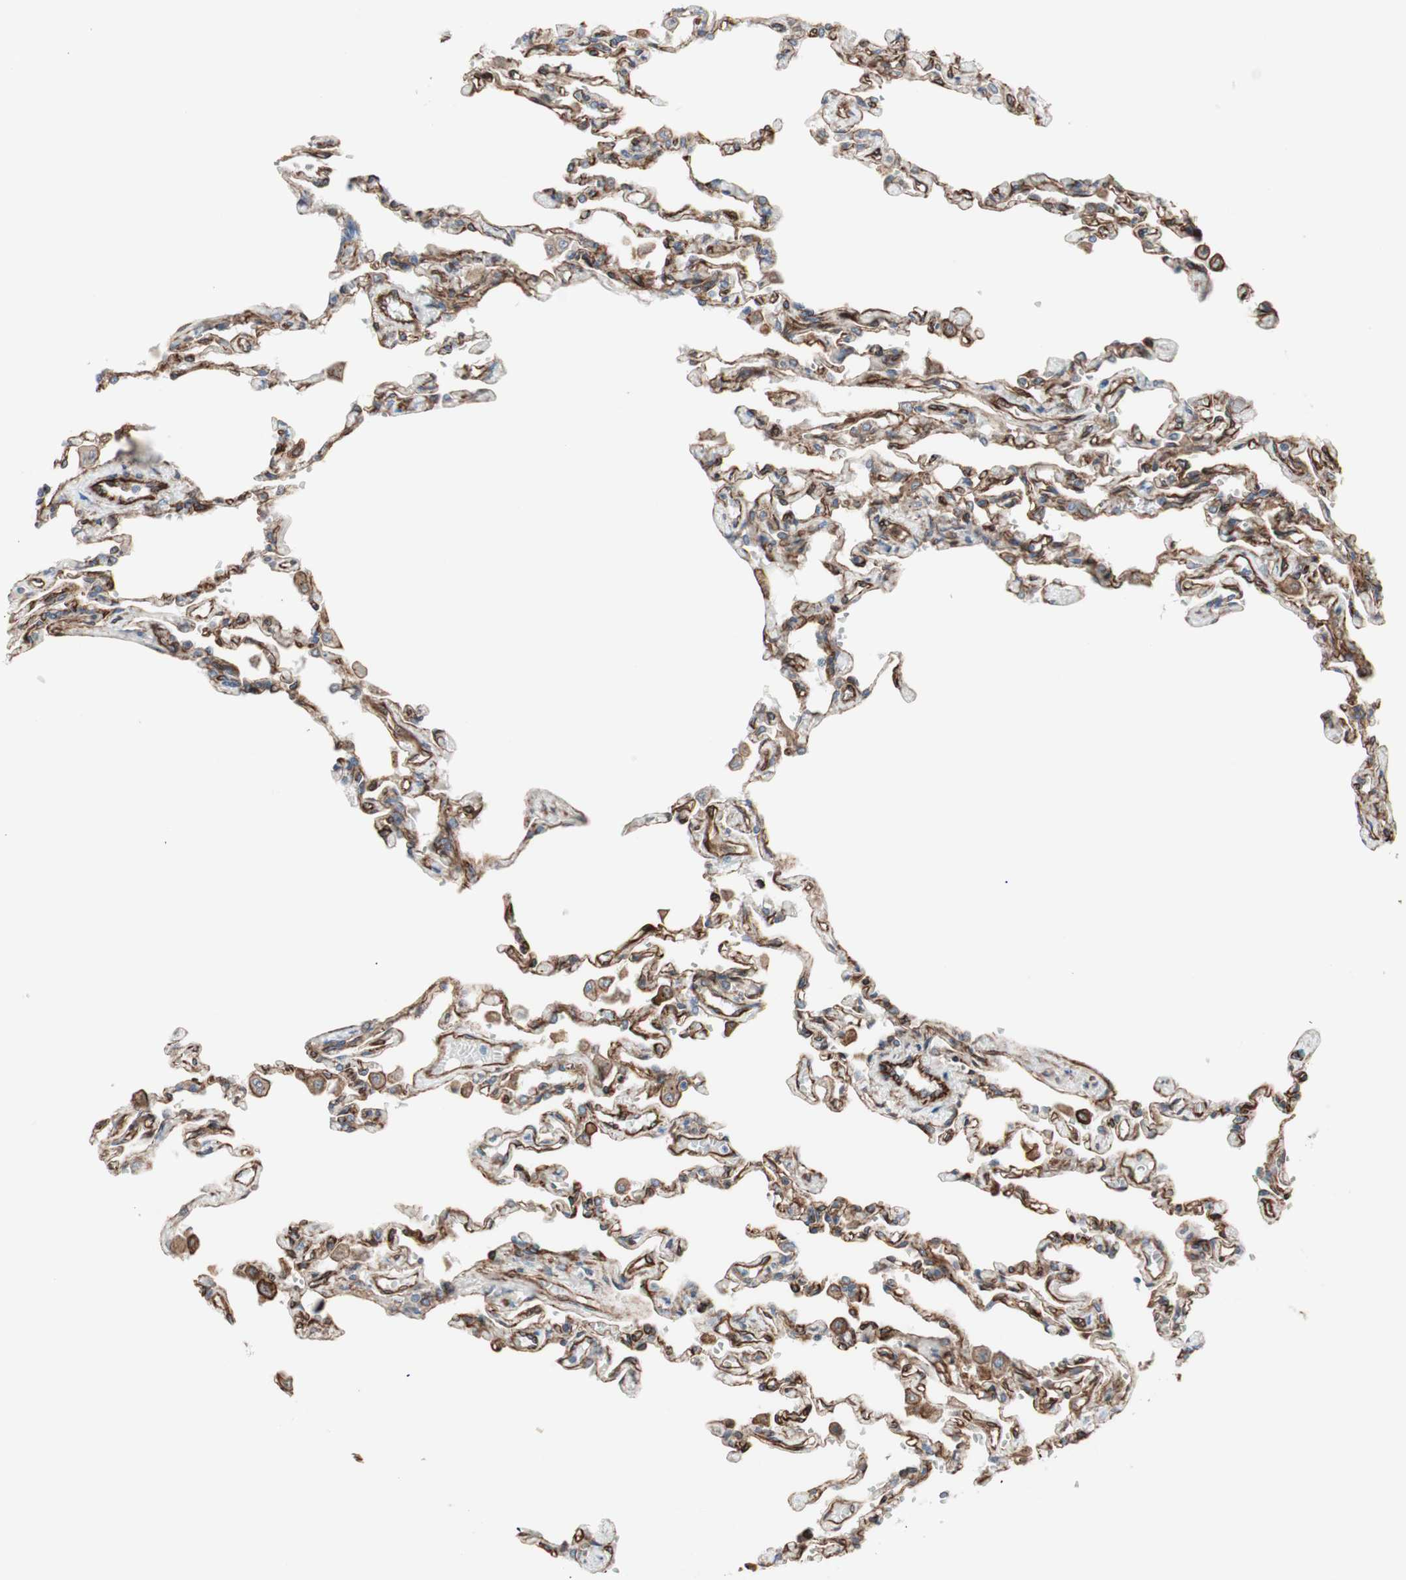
{"staining": {"intensity": "strong", "quantity": ">75%", "location": "cytoplasmic/membranous"}, "tissue": "lung", "cell_type": "Alveolar cells", "image_type": "normal", "snomed": [{"axis": "morphology", "description": "Normal tissue, NOS"}, {"axis": "topography", "description": "Lung"}], "caption": "A high amount of strong cytoplasmic/membranous staining is present in about >75% of alveolar cells in unremarkable lung. (DAB (3,3'-diaminobenzidine) IHC, brown staining for protein, blue staining for nuclei).", "gene": "TCTA", "patient": {"sex": "male", "age": 21}}